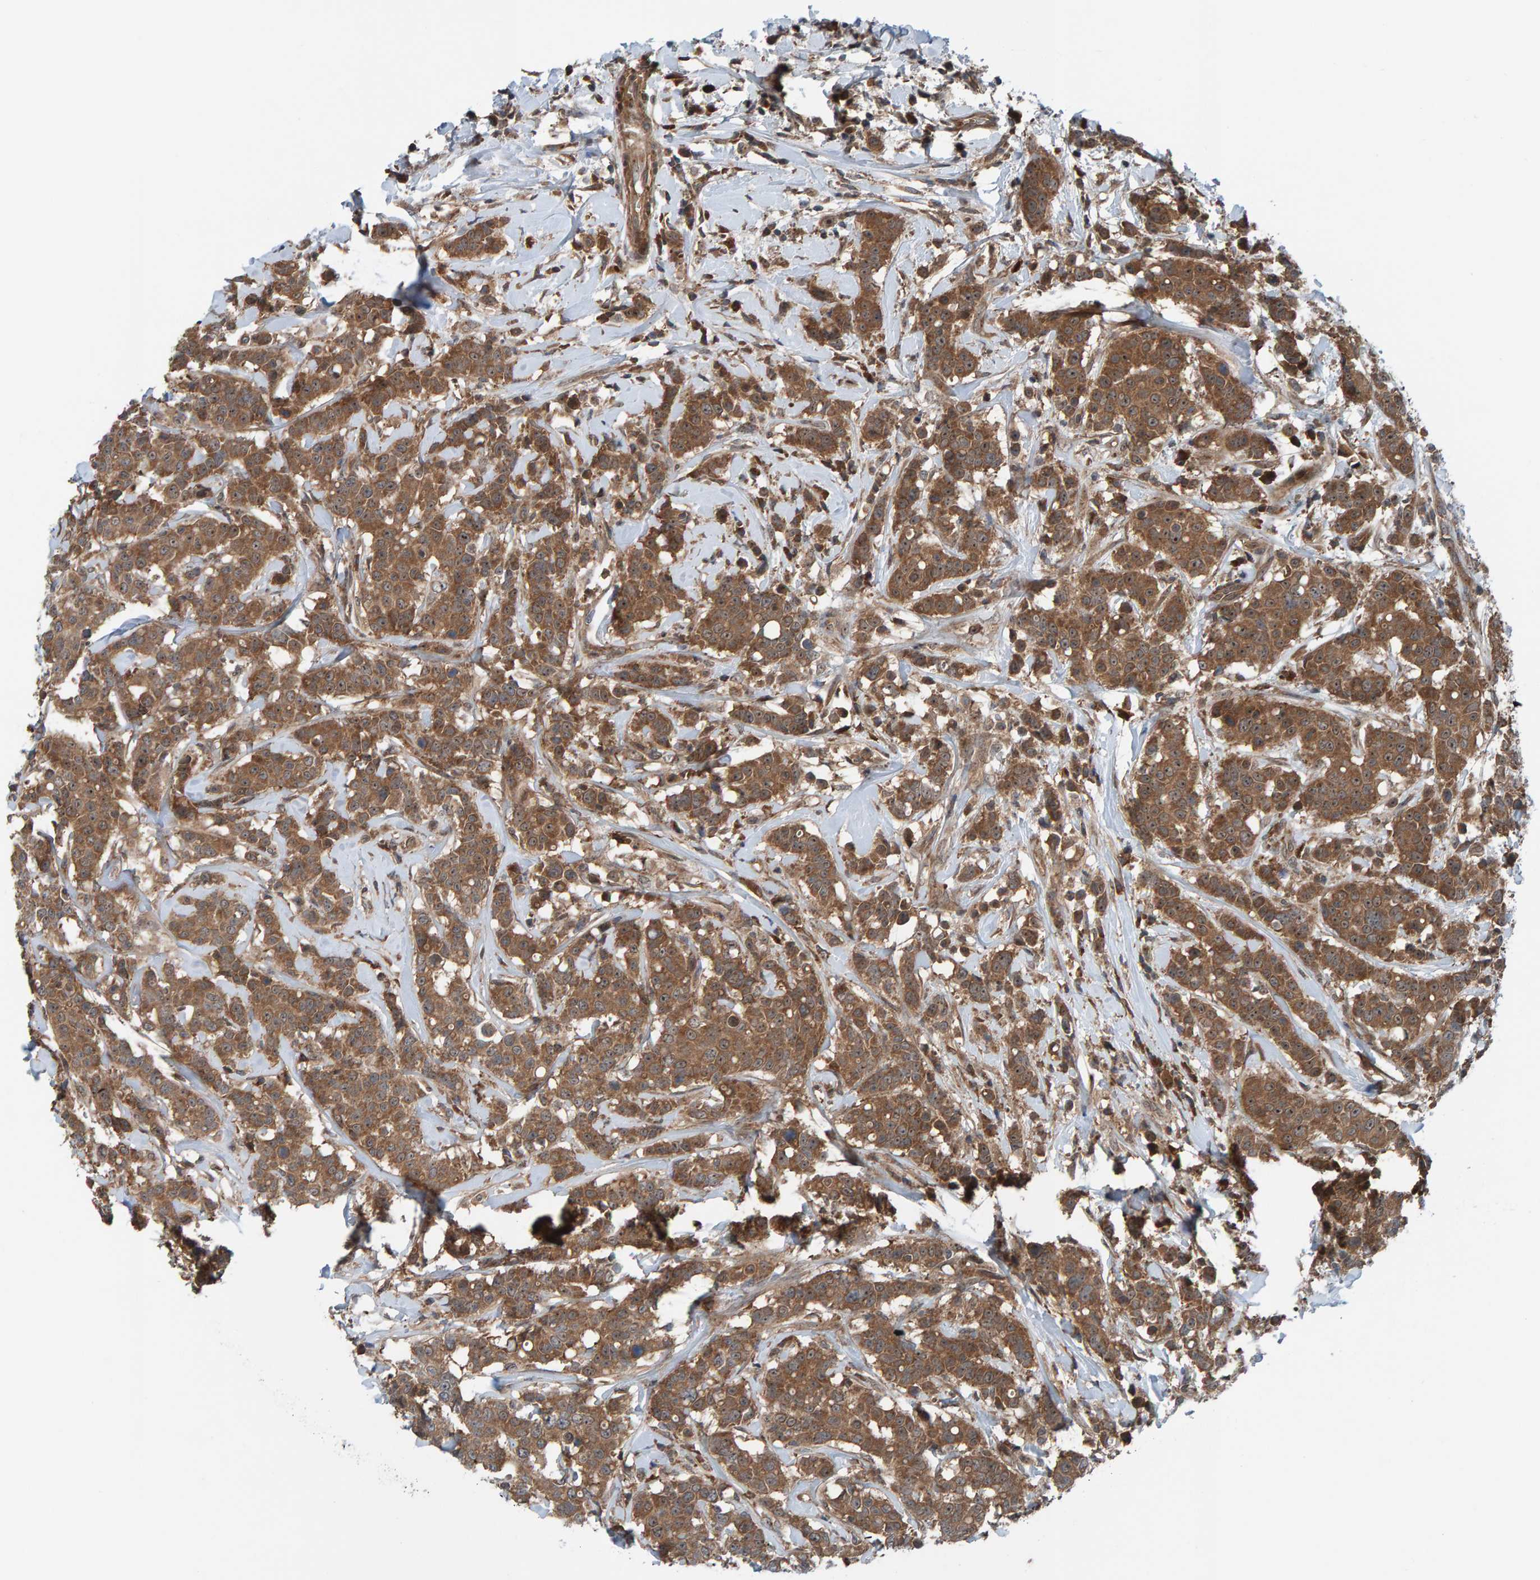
{"staining": {"intensity": "moderate", "quantity": ">75%", "location": "cytoplasmic/membranous"}, "tissue": "breast cancer", "cell_type": "Tumor cells", "image_type": "cancer", "snomed": [{"axis": "morphology", "description": "Duct carcinoma"}, {"axis": "topography", "description": "Breast"}], "caption": "Moderate cytoplasmic/membranous expression for a protein is present in about >75% of tumor cells of breast cancer (invasive ductal carcinoma) using IHC.", "gene": "CUEDC1", "patient": {"sex": "female", "age": 27}}